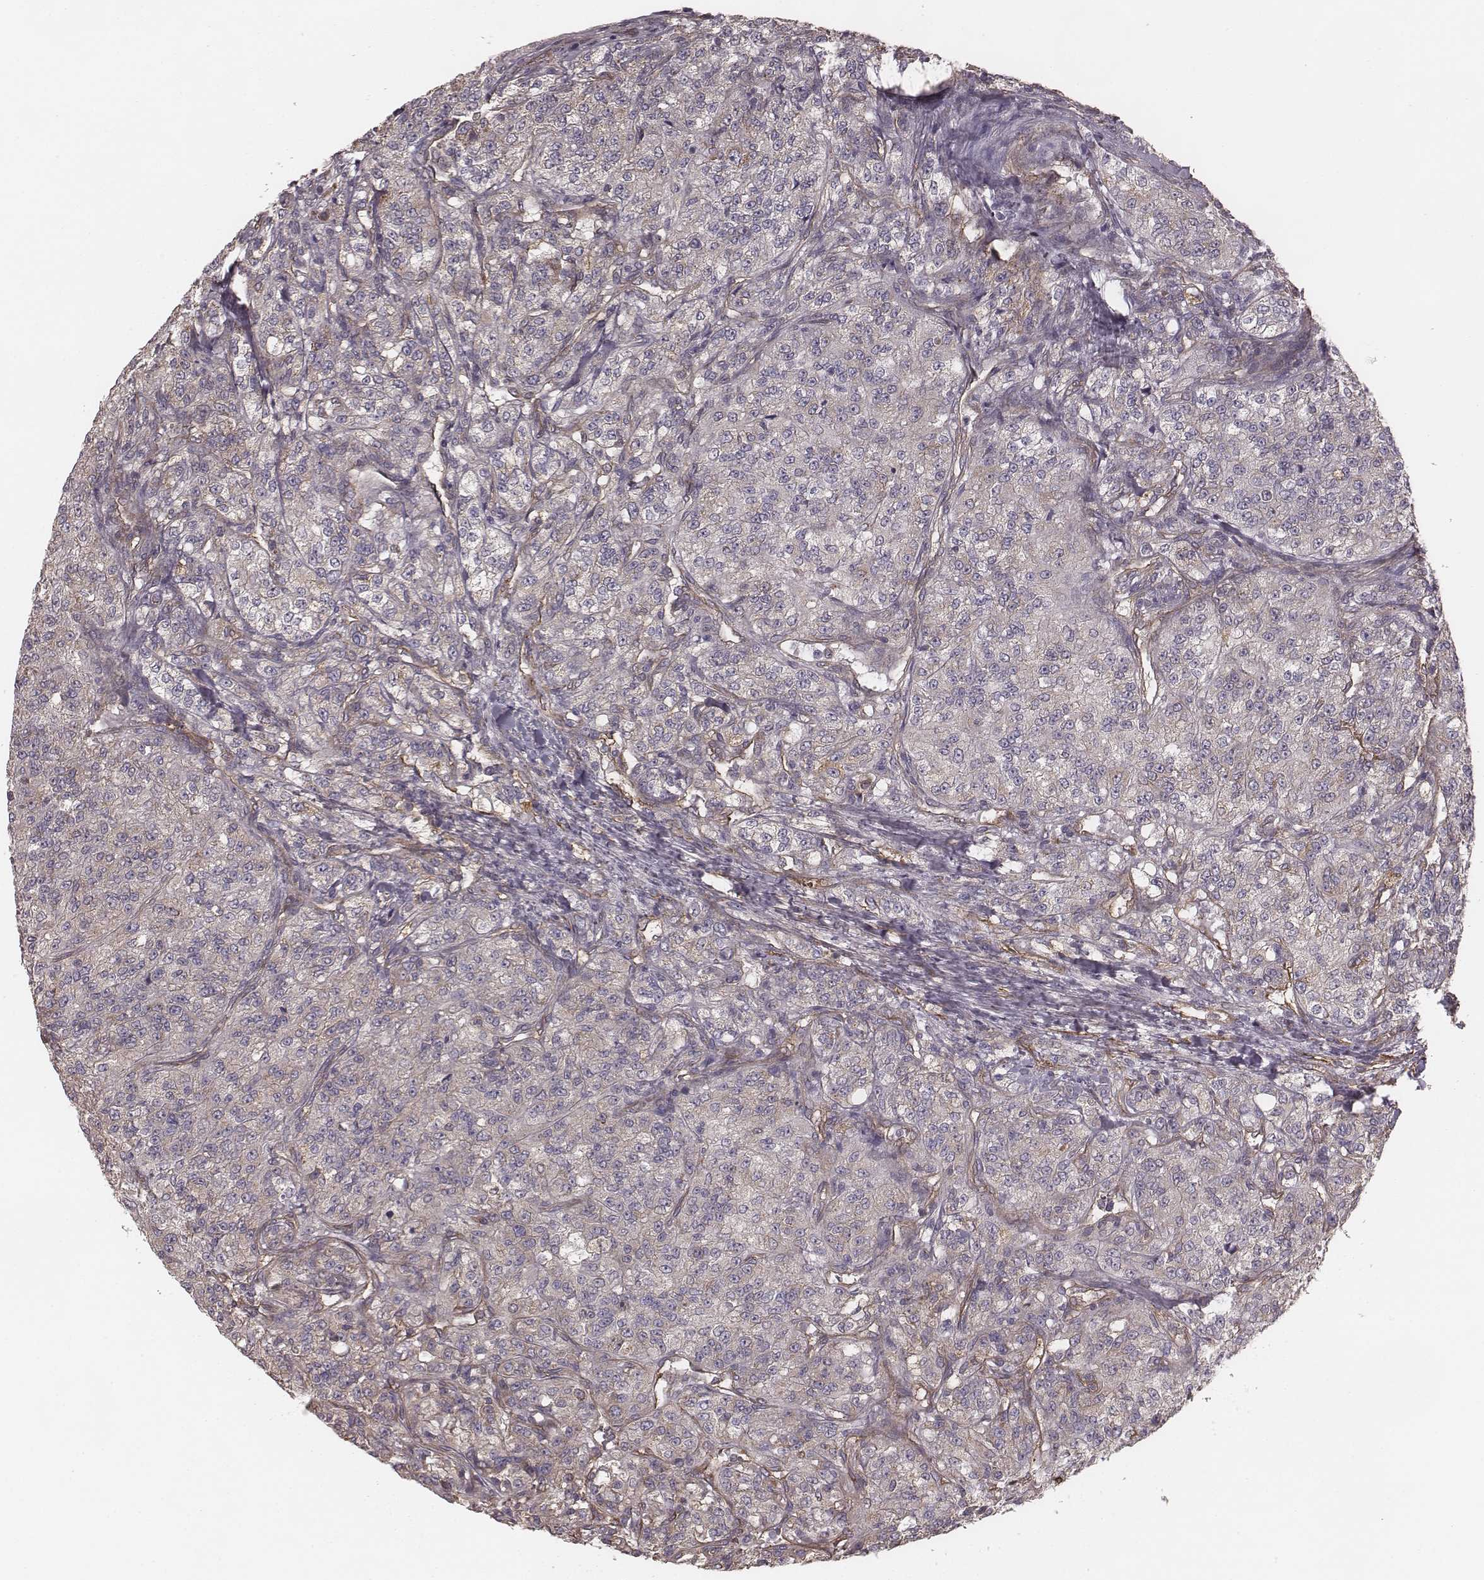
{"staining": {"intensity": "negative", "quantity": "none", "location": "none"}, "tissue": "renal cancer", "cell_type": "Tumor cells", "image_type": "cancer", "snomed": [{"axis": "morphology", "description": "Adenocarcinoma, NOS"}, {"axis": "topography", "description": "Kidney"}], "caption": "Immunohistochemical staining of renal adenocarcinoma reveals no significant staining in tumor cells.", "gene": "PALMD", "patient": {"sex": "female", "age": 63}}